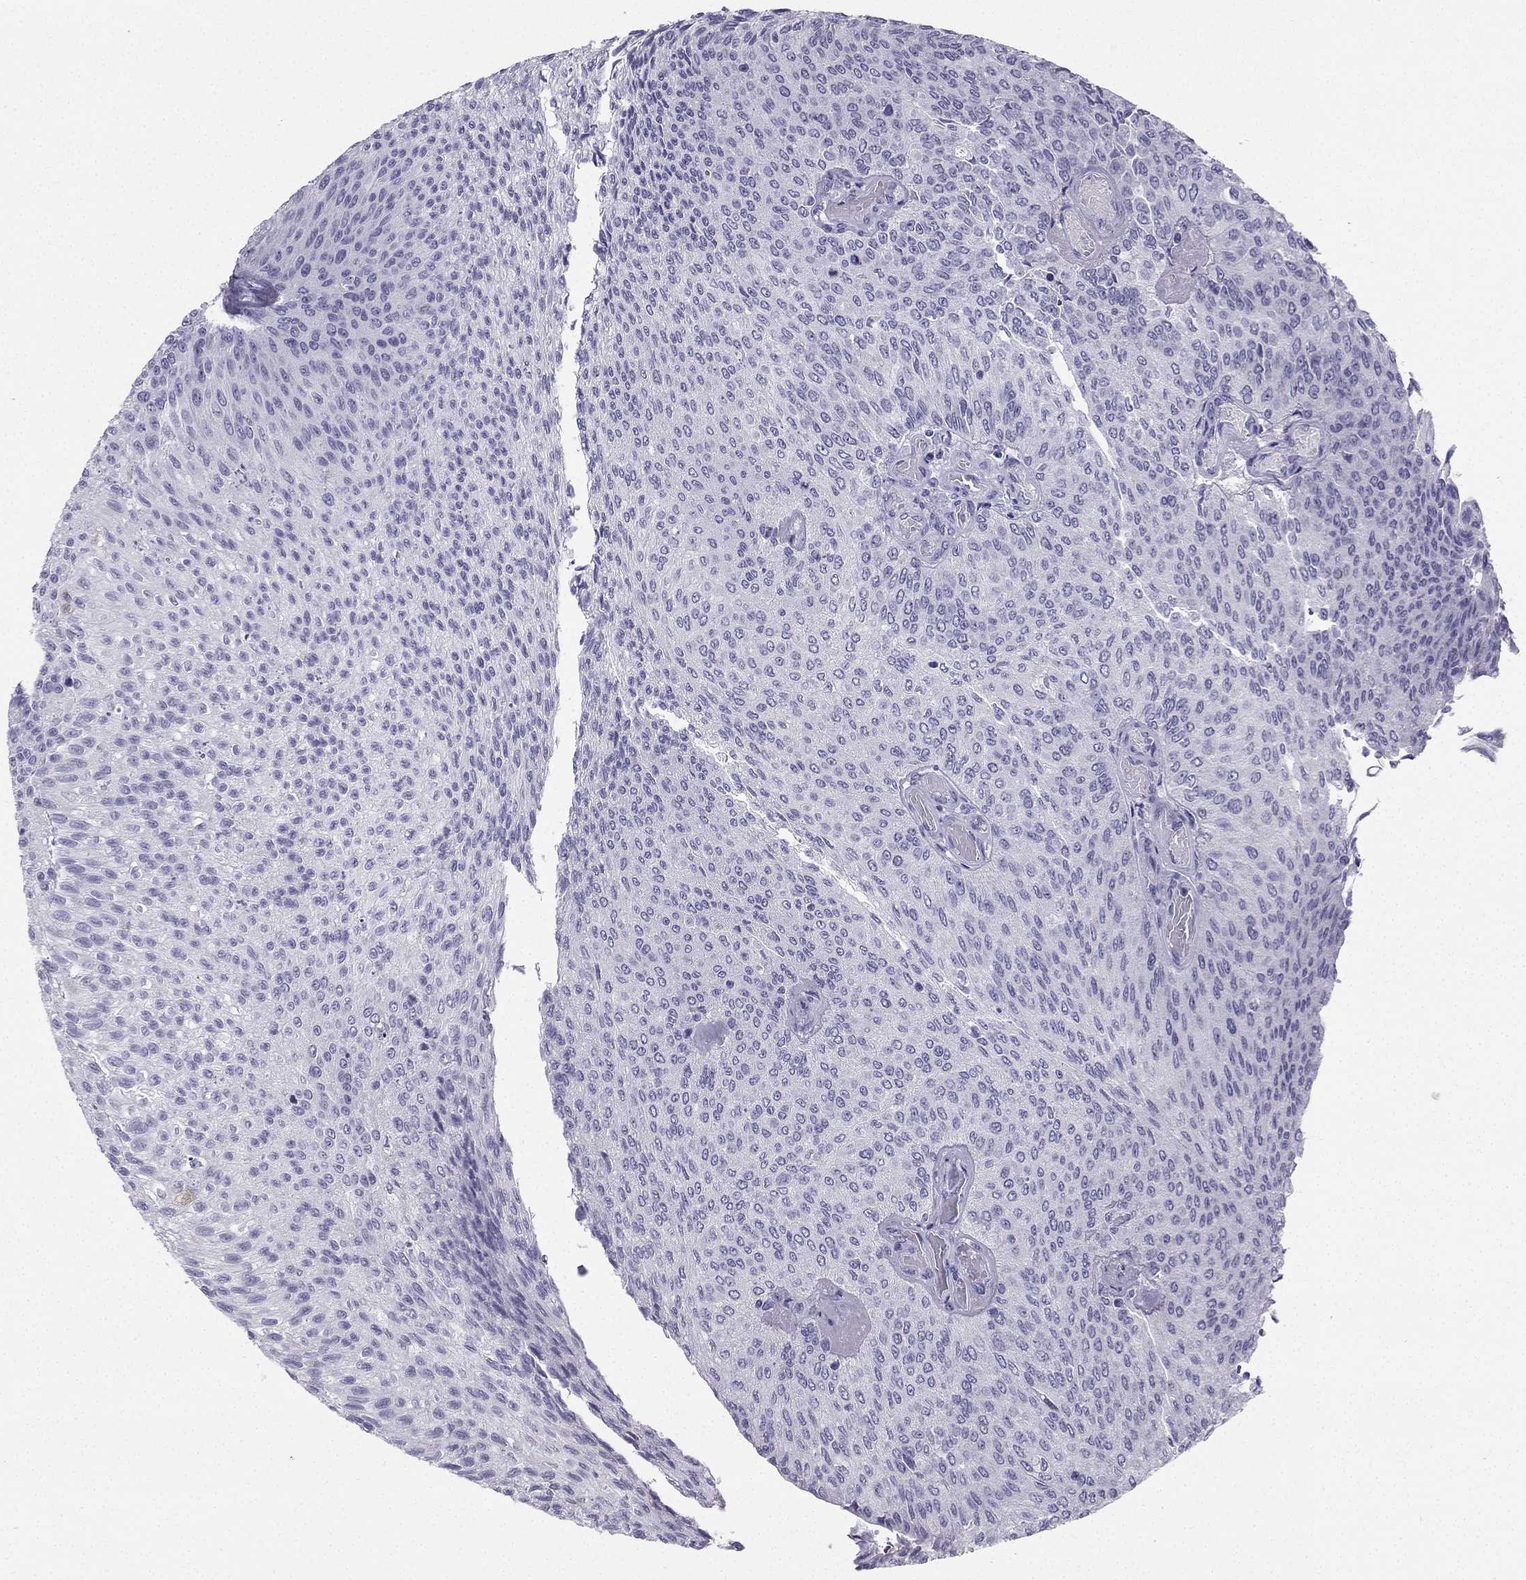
{"staining": {"intensity": "negative", "quantity": "none", "location": "none"}, "tissue": "urothelial cancer", "cell_type": "Tumor cells", "image_type": "cancer", "snomed": [{"axis": "morphology", "description": "Urothelial carcinoma, Low grade"}, {"axis": "topography", "description": "Ureter, NOS"}, {"axis": "topography", "description": "Urinary bladder"}], "caption": "Immunohistochemistry (IHC) histopathology image of neoplastic tissue: human urothelial cancer stained with DAB (3,3'-diaminobenzidine) demonstrates no significant protein staining in tumor cells. (Brightfield microscopy of DAB (3,3'-diaminobenzidine) immunohistochemistry at high magnification).", "gene": "TFF3", "patient": {"sex": "male", "age": 78}}